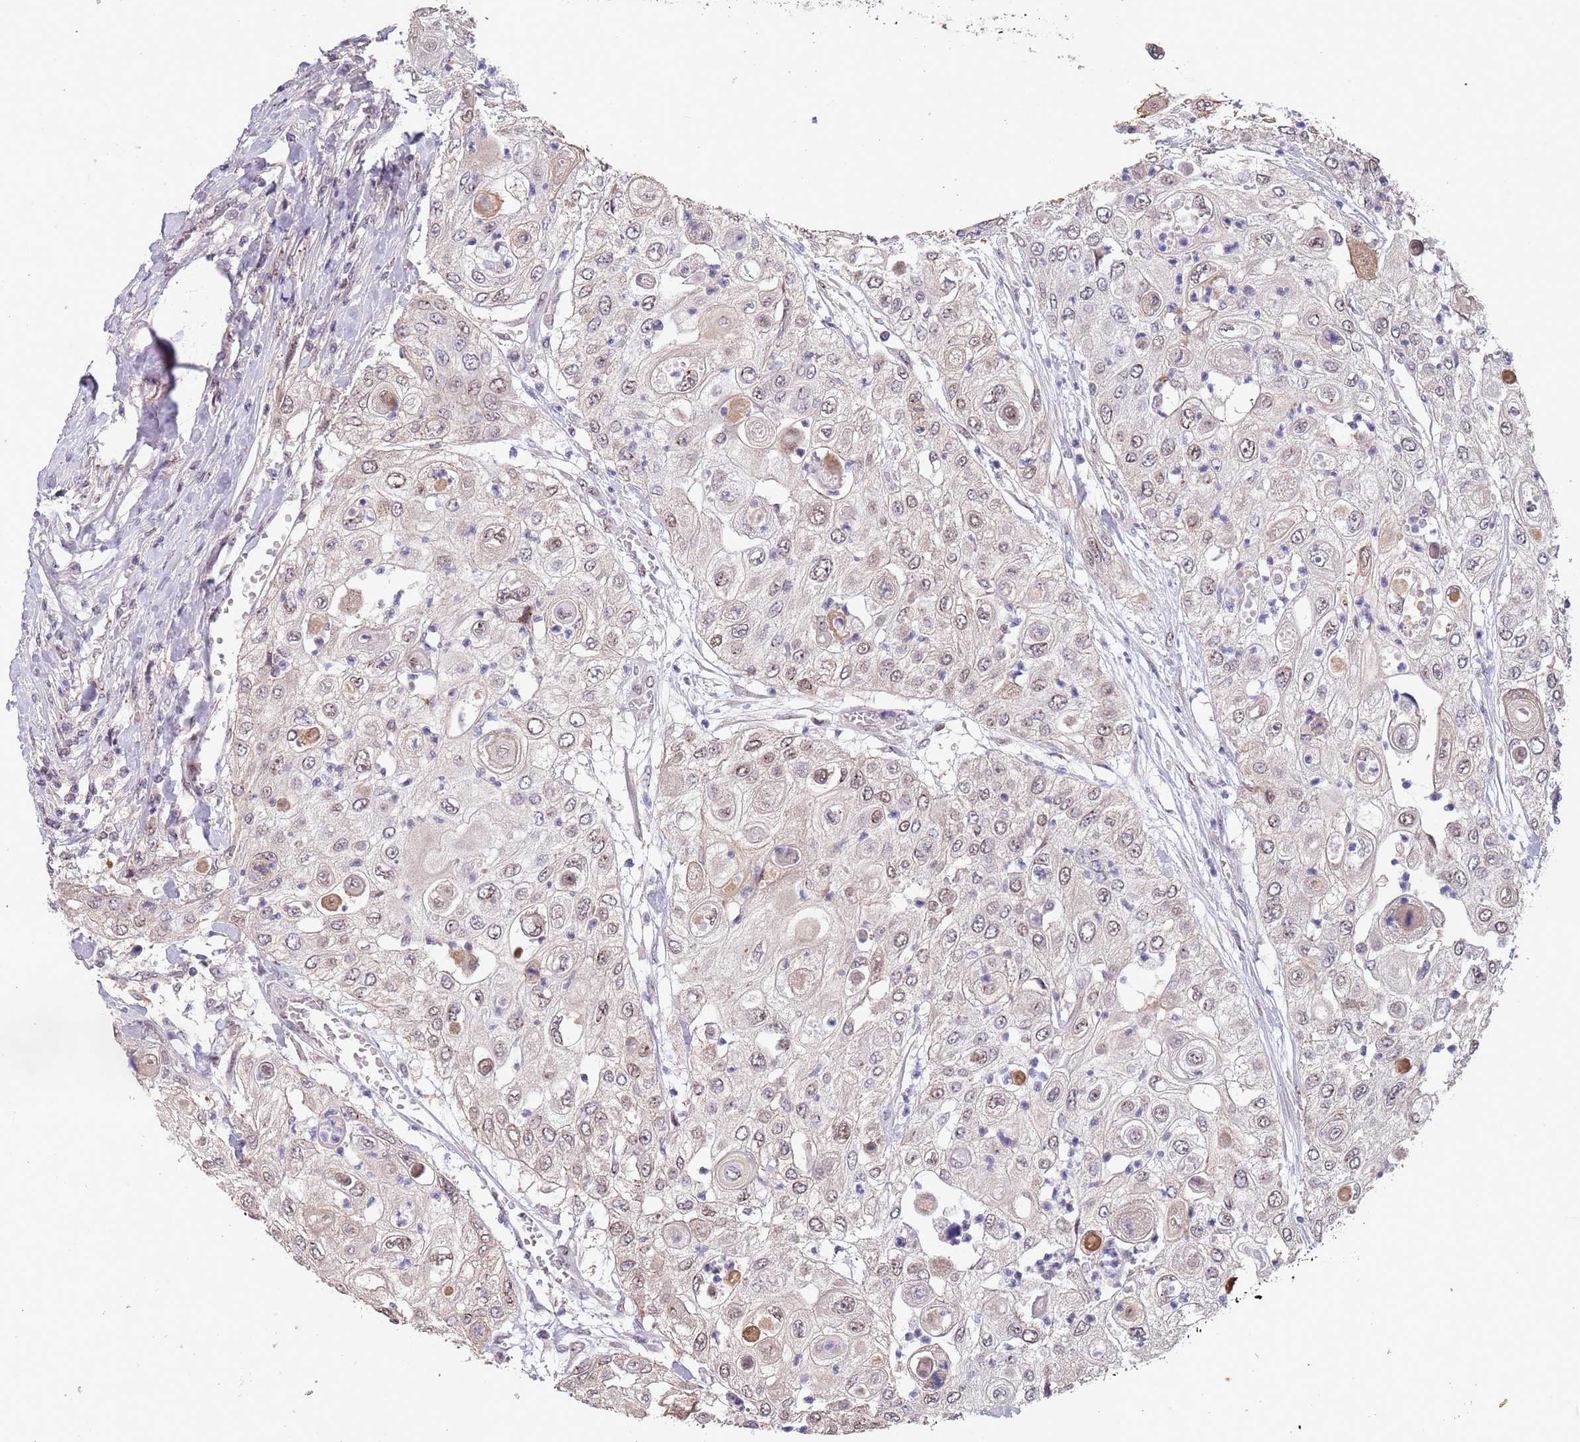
{"staining": {"intensity": "weak", "quantity": "25%-75%", "location": "nuclear"}, "tissue": "urothelial cancer", "cell_type": "Tumor cells", "image_type": "cancer", "snomed": [{"axis": "morphology", "description": "Urothelial carcinoma, High grade"}, {"axis": "topography", "description": "Urinary bladder"}], "caption": "Tumor cells demonstrate low levels of weak nuclear positivity in approximately 25%-75% of cells in urothelial cancer.", "gene": "CIZ1", "patient": {"sex": "female", "age": 79}}